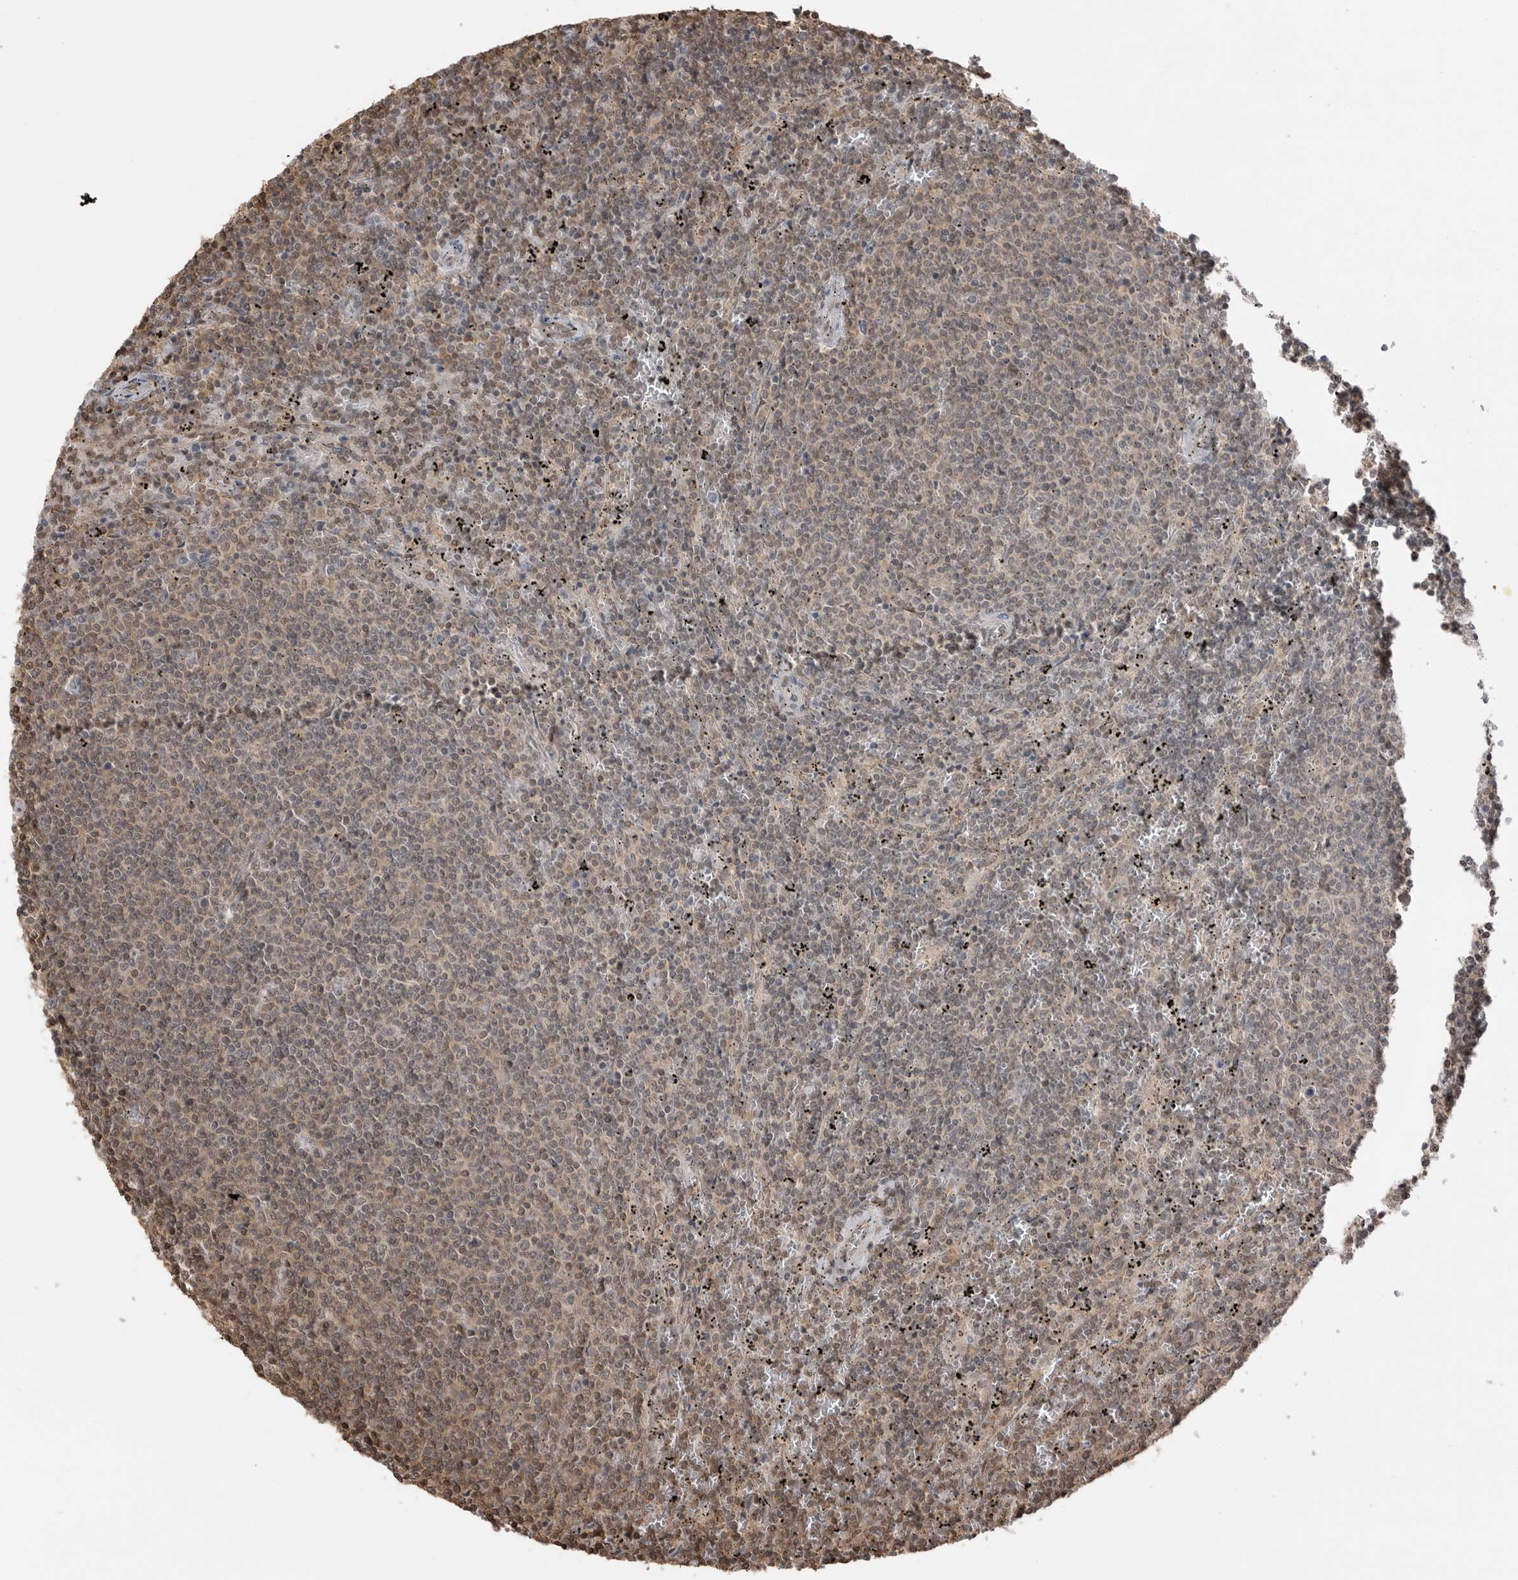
{"staining": {"intensity": "weak", "quantity": "25%-75%", "location": "nuclear"}, "tissue": "lymphoma", "cell_type": "Tumor cells", "image_type": "cancer", "snomed": [{"axis": "morphology", "description": "Malignant lymphoma, non-Hodgkin's type, Low grade"}, {"axis": "topography", "description": "Spleen"}], "caption": "The histopathology image exhibits staining of low-grade malignant lymphoma, non-Hodgkin's type, revealing weak nuclear protein positivity (brown color) within tumor cells. (DAB (3,3'-diaminobenzidine) IHC, brown staining for protein, blue staining for nuclei).", "gene": "PEAK1", "patient": {"sex": "female", "age": 50}}